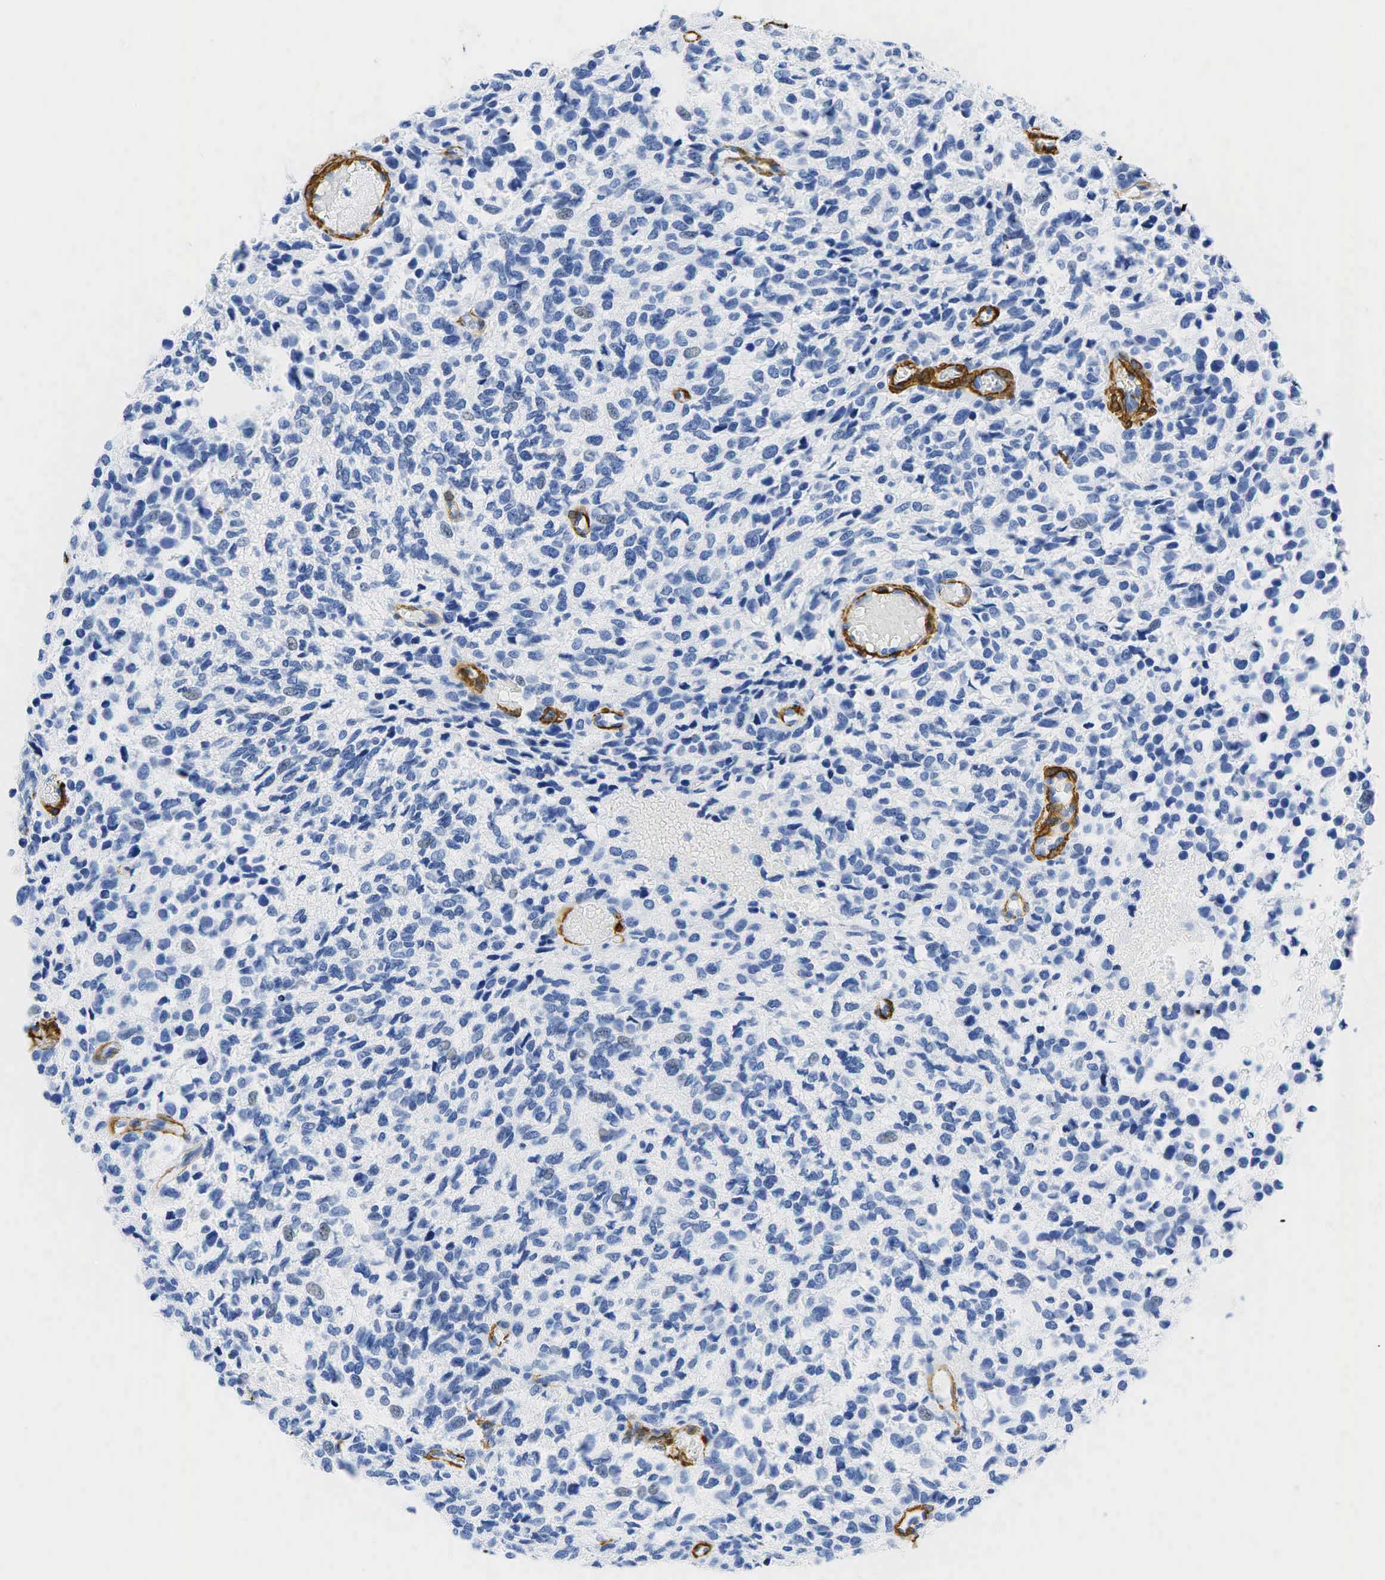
{"staining": {"intensity": "negative", "quantity": "none", "location": "none"}, "tissue": "glioma", "cell_type": "Tumor cells", "image_type": "cancer", "snomed": [{"axis": "morphology", "description": "Glioma, malignant, High grade"}, {"axis": "topography", "description": "Brain"}], "caption": "Immunohistochemical staining of glioma displays no significant positivity in tumor cells.", "gene": "ACTA1", "patient": {"sex": "male", "age": 77}}